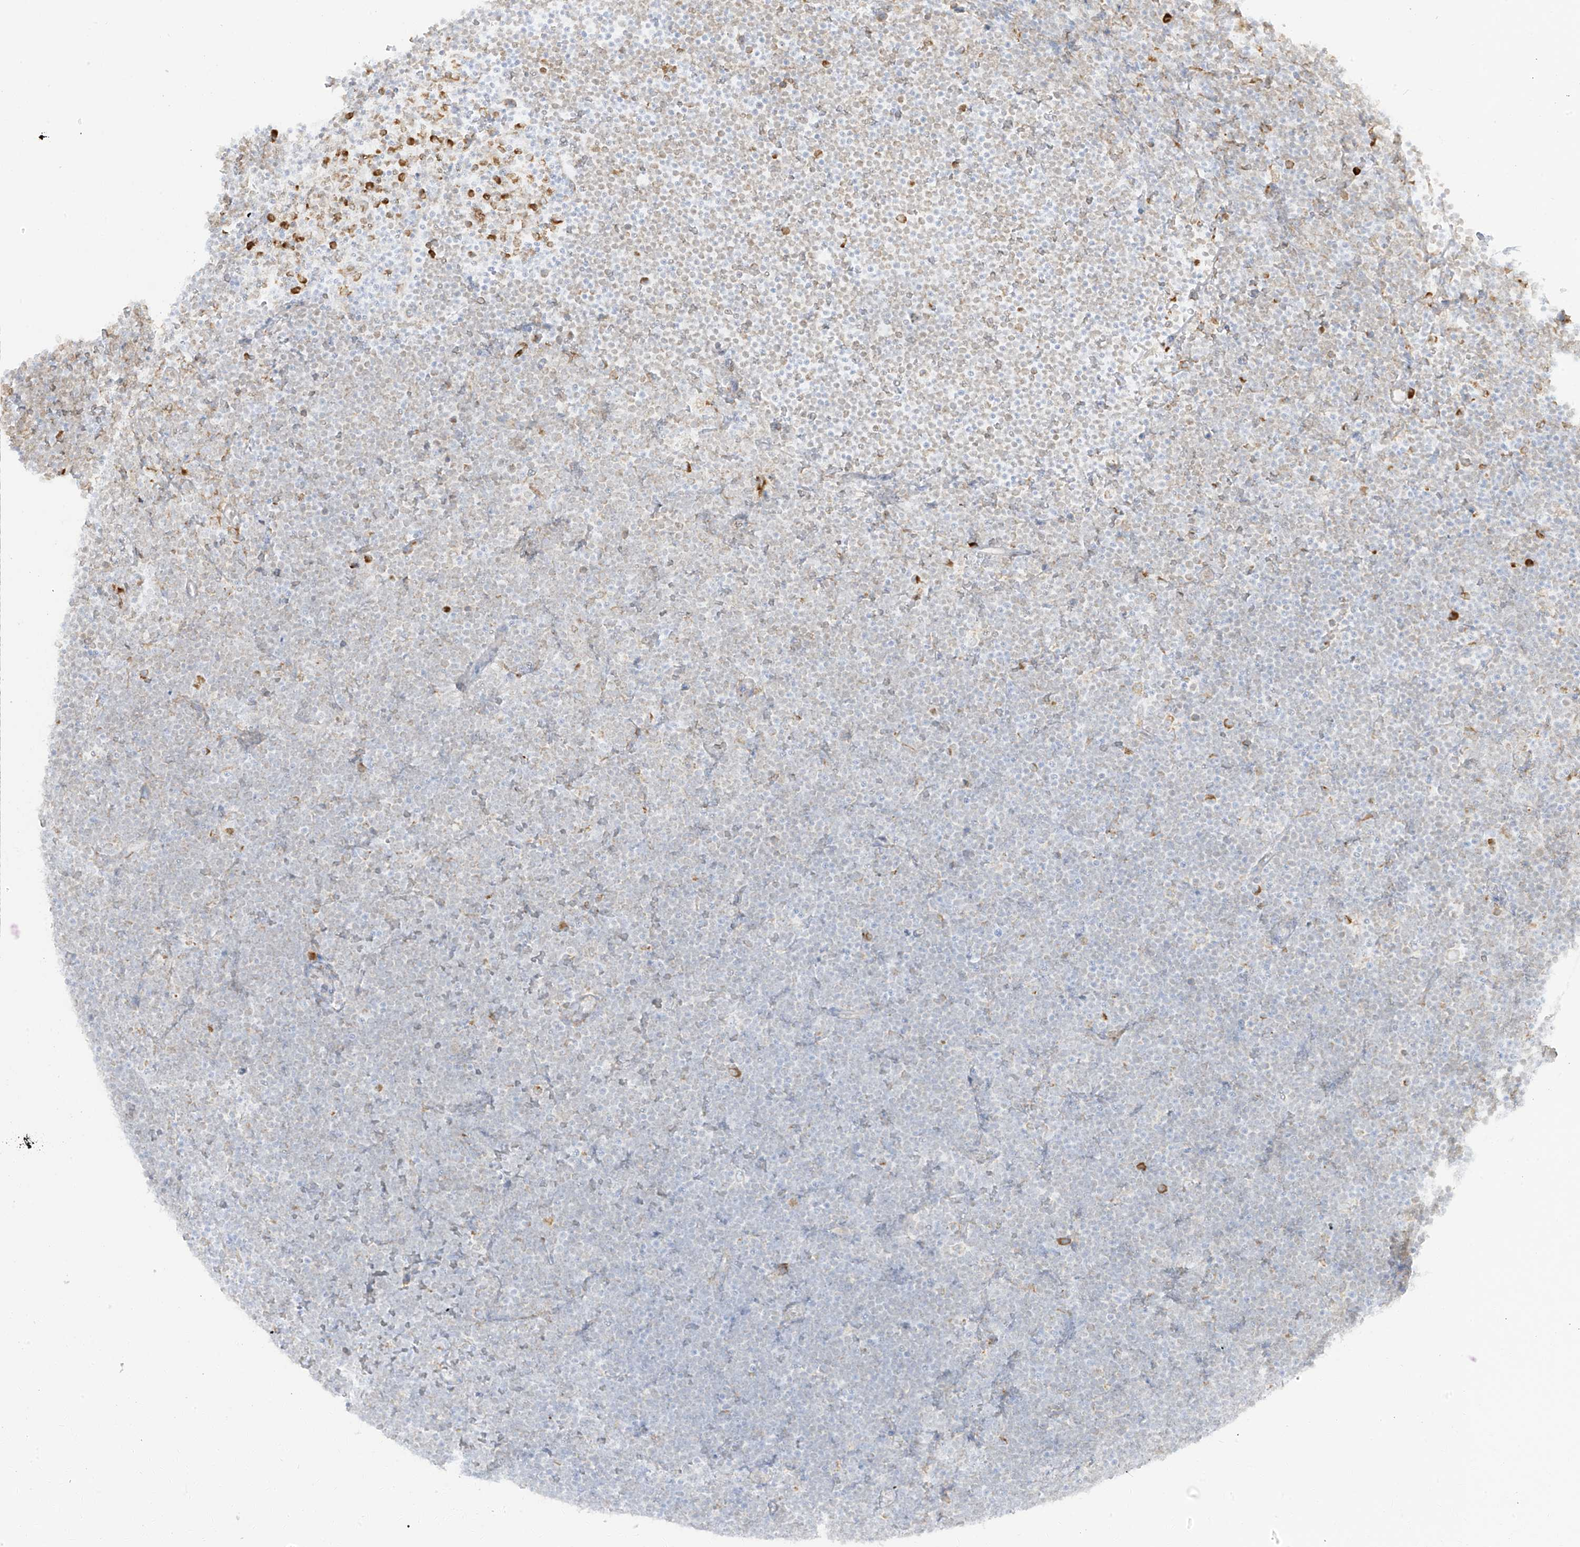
{"staining": {"intensity": "negative", "quantity": "none", "location": "none"}, "tissue": "lymphoma", "cell_type": "Tumor cells", "image_type": "cancer", "snomed": [{"axis": "morphology", "description": "Malignant lymphoma, non-Hodgkin's type, High grade"}, {"axis": "topography", "description": "Lymph node"}], "caption": "Immunohistochemistry (IHC) histopathology image of lymphoma stained for a protein (brown), which reveals no positivity in tumor cells. (Brightfield microscopy of DAB immunohistochemistry (IHC) at high magnification).", "gene": "LRRC59", "patient": {"sex": "male", "age": 13}}